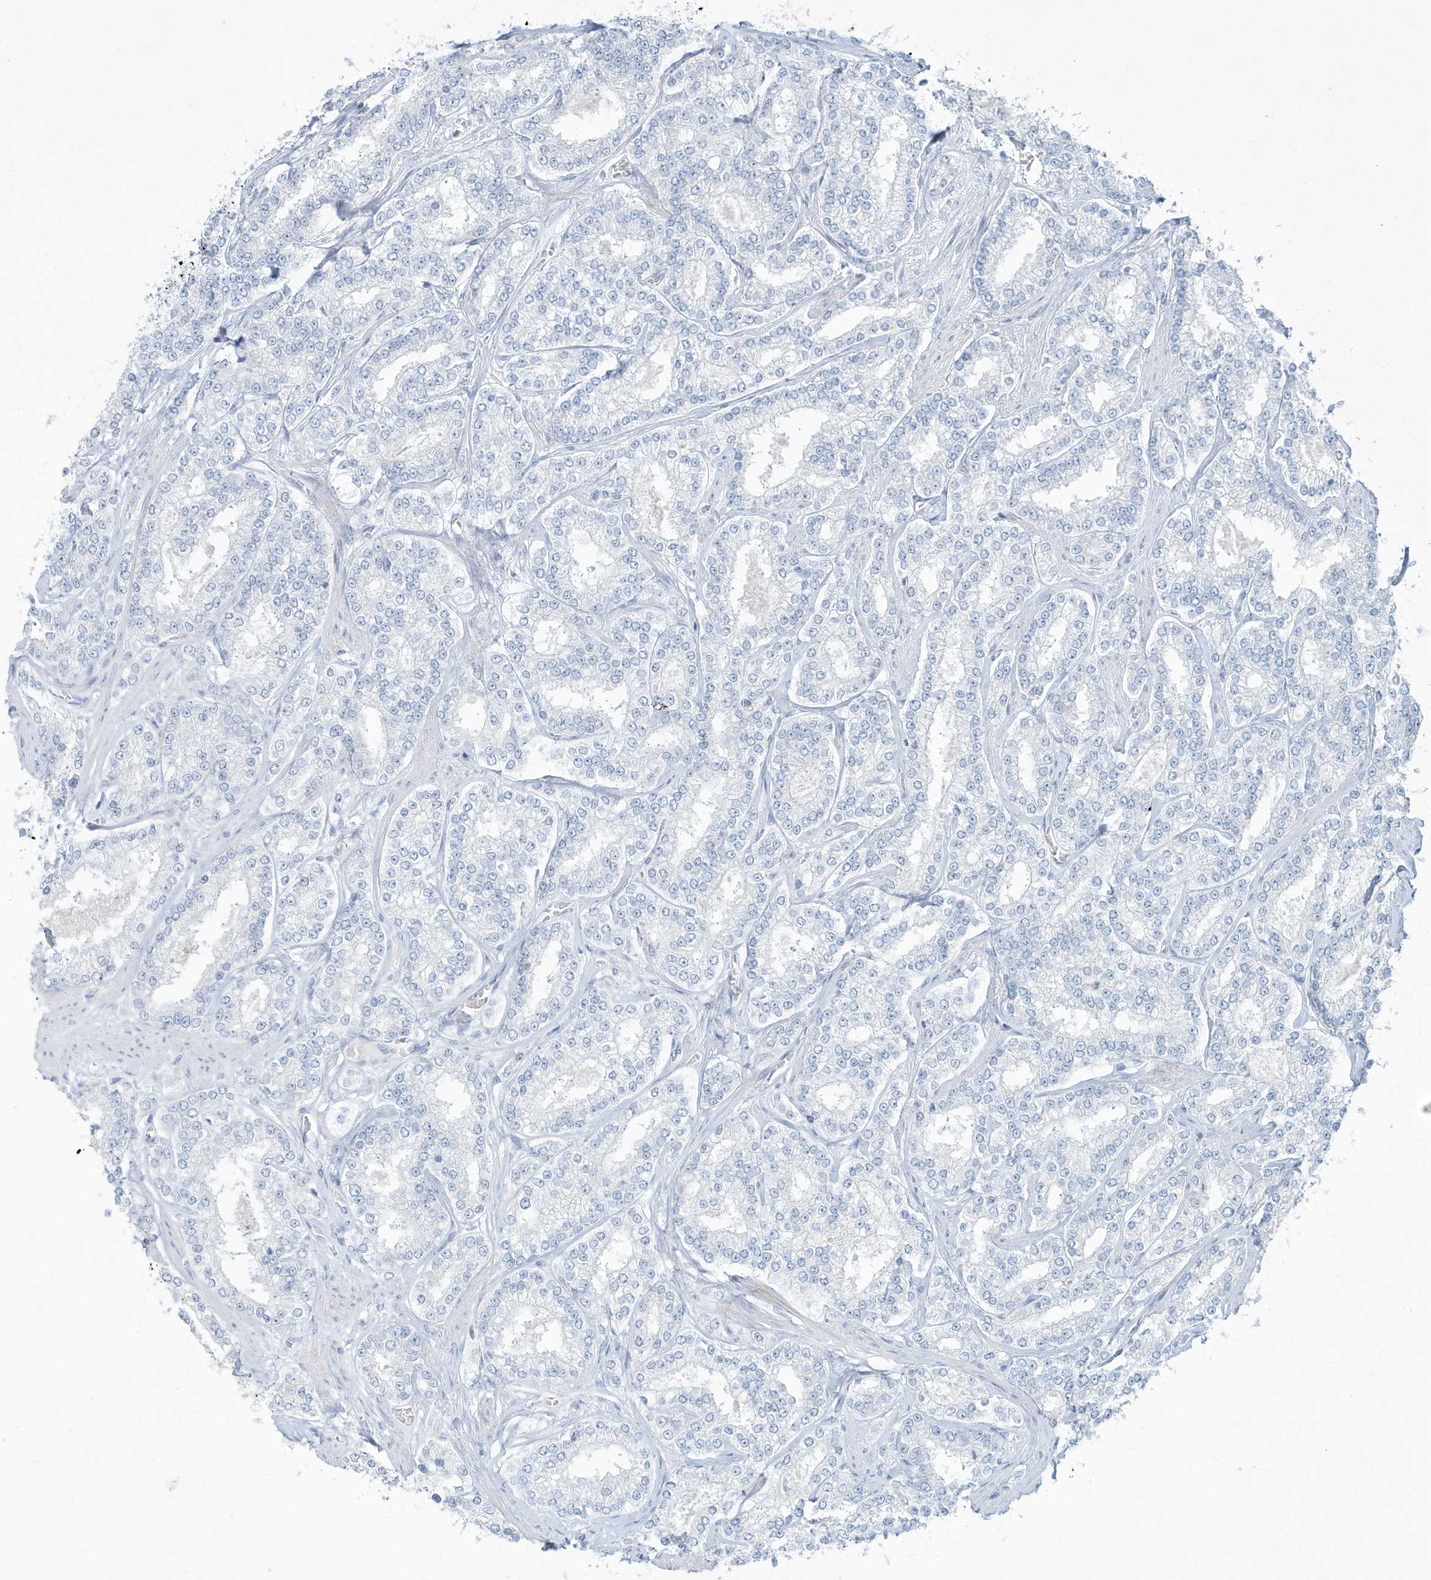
{"staining": {"intensity": "negative", "quantity": "none", "location": "none"}, "tissue": "prostate cancer", "cell_type": "Tumor cells", "image_type": "cancer", "snomed": [{"axis": "morphology", "description": "Normal tissue, NOS"}, {"axis": "morphology", "description": "Adenocarcinoma, High grade"}, {"axis": "topography", "description": "Prostate"}], "caption": "There is no significant expression in tumor cells of prostate cancer. (Stains: DAB (3,3'-diaminobenzidine) IHC with hematoxylin counter stain, Microscopy: brightfield microscopy at high magnification).", "gene": "PAX6", "patient": {"sex": "male", "age": 83}}